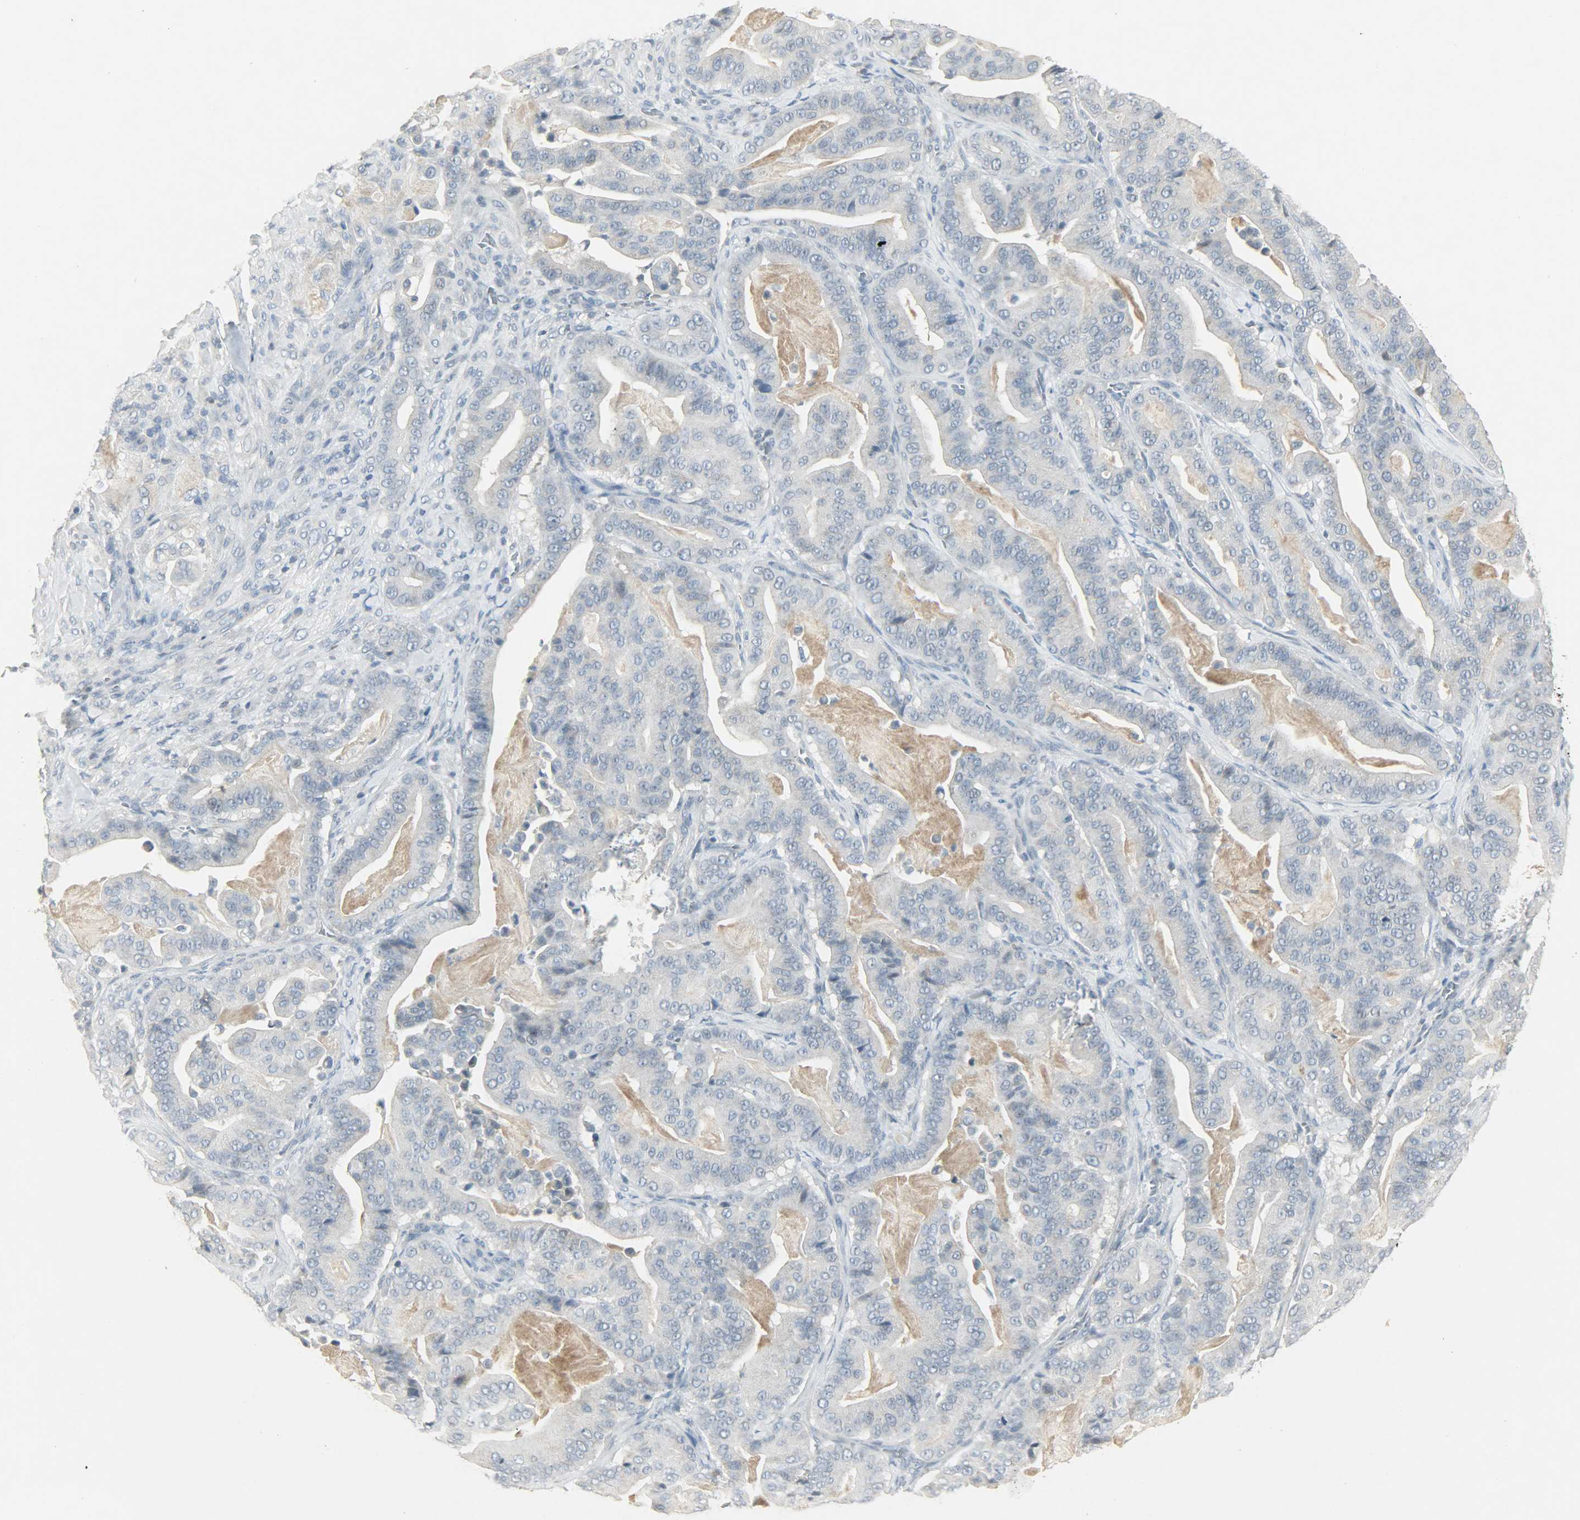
{"staining": {"intensity": "negative", "quantity": "none", "location": "none"}, "tissue": "pancreatic cancer", "cell_type": "Tumor cells", "image_type": "cancer", "snomed": [{"axis": "morphology", "description": "Adenocarcinoma, NOS"}, {"axis": "topography", "description": "Pancreas"}], "caption": "This image is of pancreatic cancer (adenocarcinoma) stained with IHC to label a protein in brown with the nuclei are counter-stained blue. There is no positivity in tumor cells.", "gene": "CAMK4", "patient": {"sex": "male", "age": 63}}